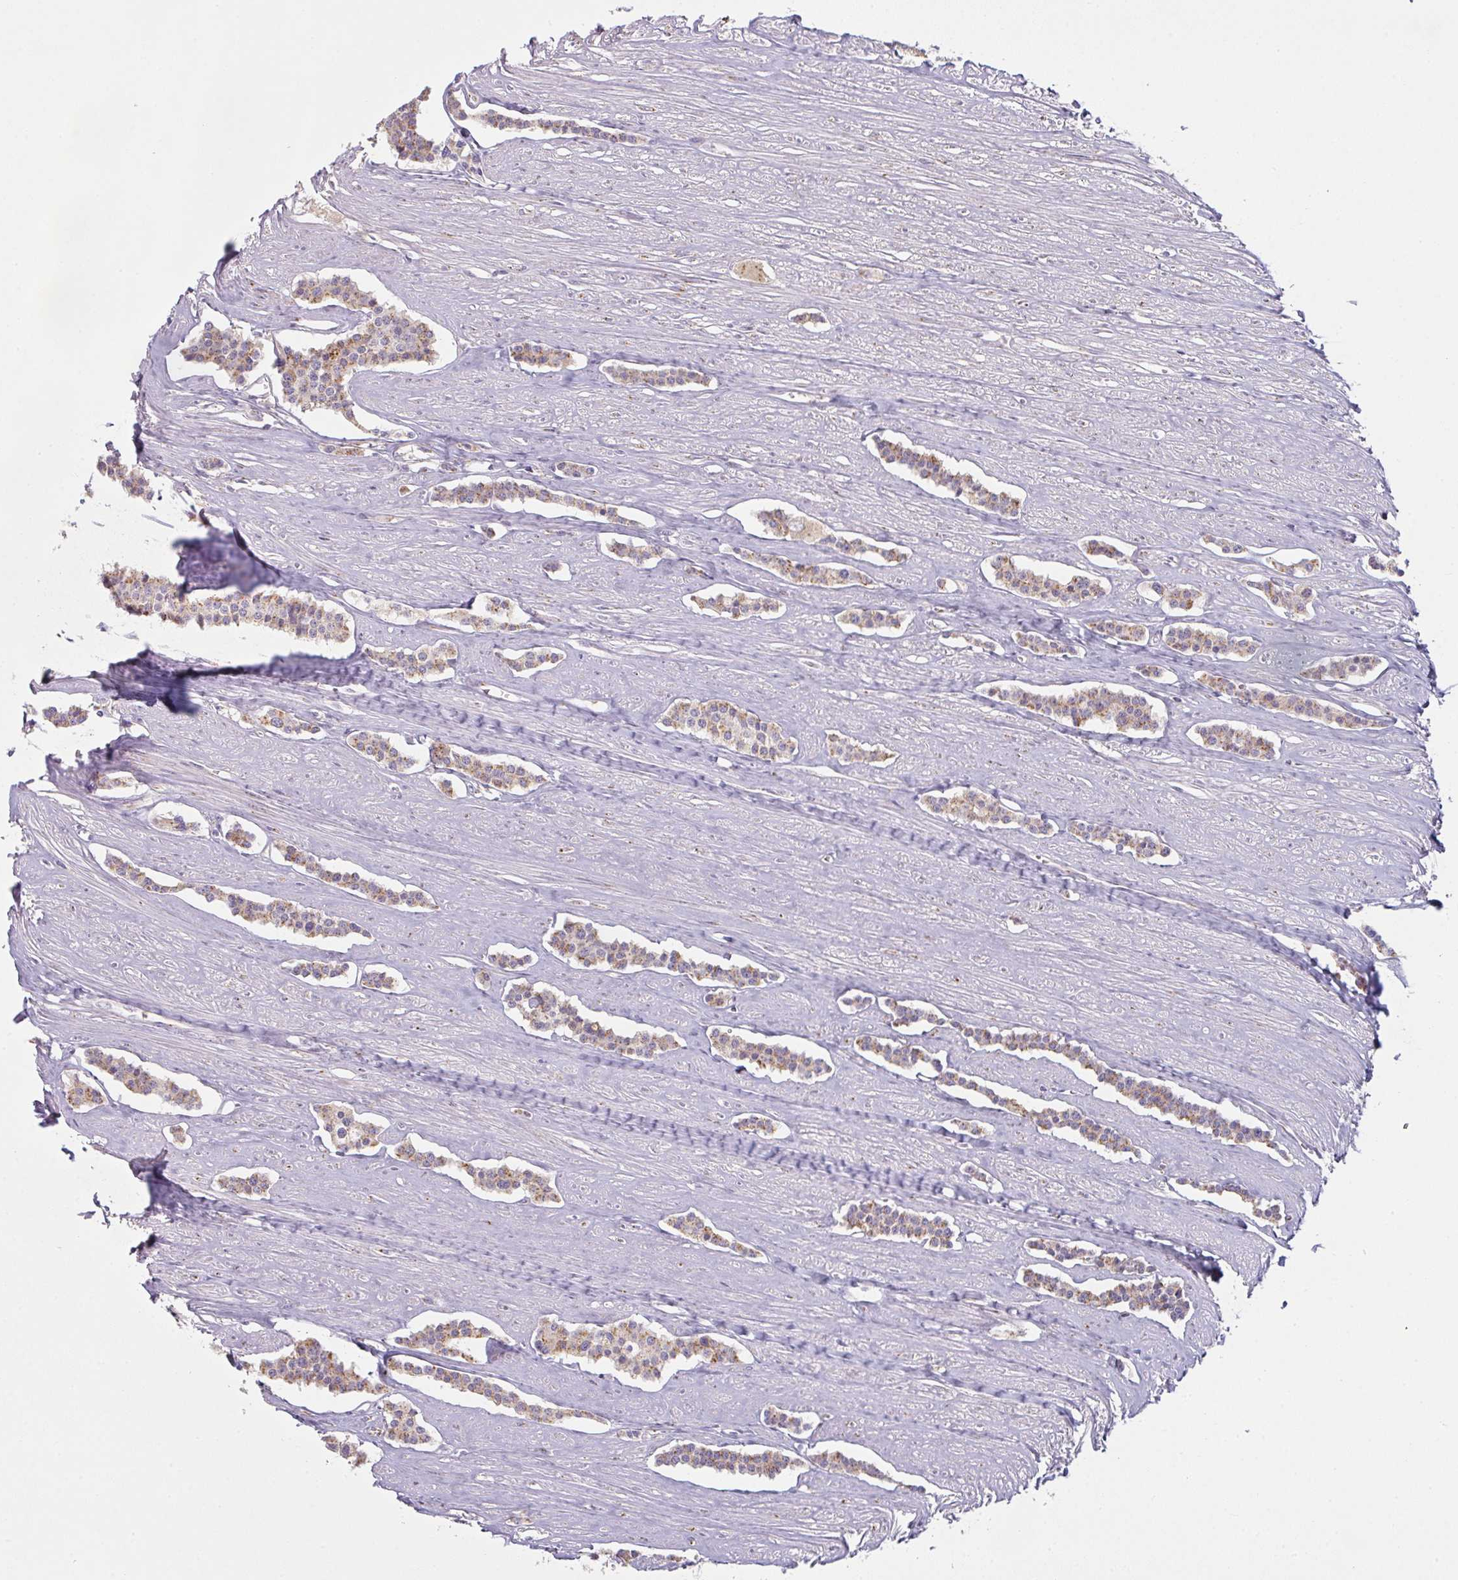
{"staining": {"intensity": "moderate", "quantity": ">75%", "location": "cytoplasmic/membranous"}, "tissue": "carcinoid", "cell_type": "Tumor cells", "image_type": "cancer", "snomed": [{"axis": "morphology", "description": "Carcinoid, malignant, NOS"}, {"axis": "topography", "description": "Small intestine"}], "caption": "There is medium levels of moderate cytoplasmic/membranous positivity in tumor cells of carcinoid (malignant), as demonstrated by immunohistochemical staining (brown color).", "gene": "GVQW3", "patient": {"sex": "male", "age": 60}}